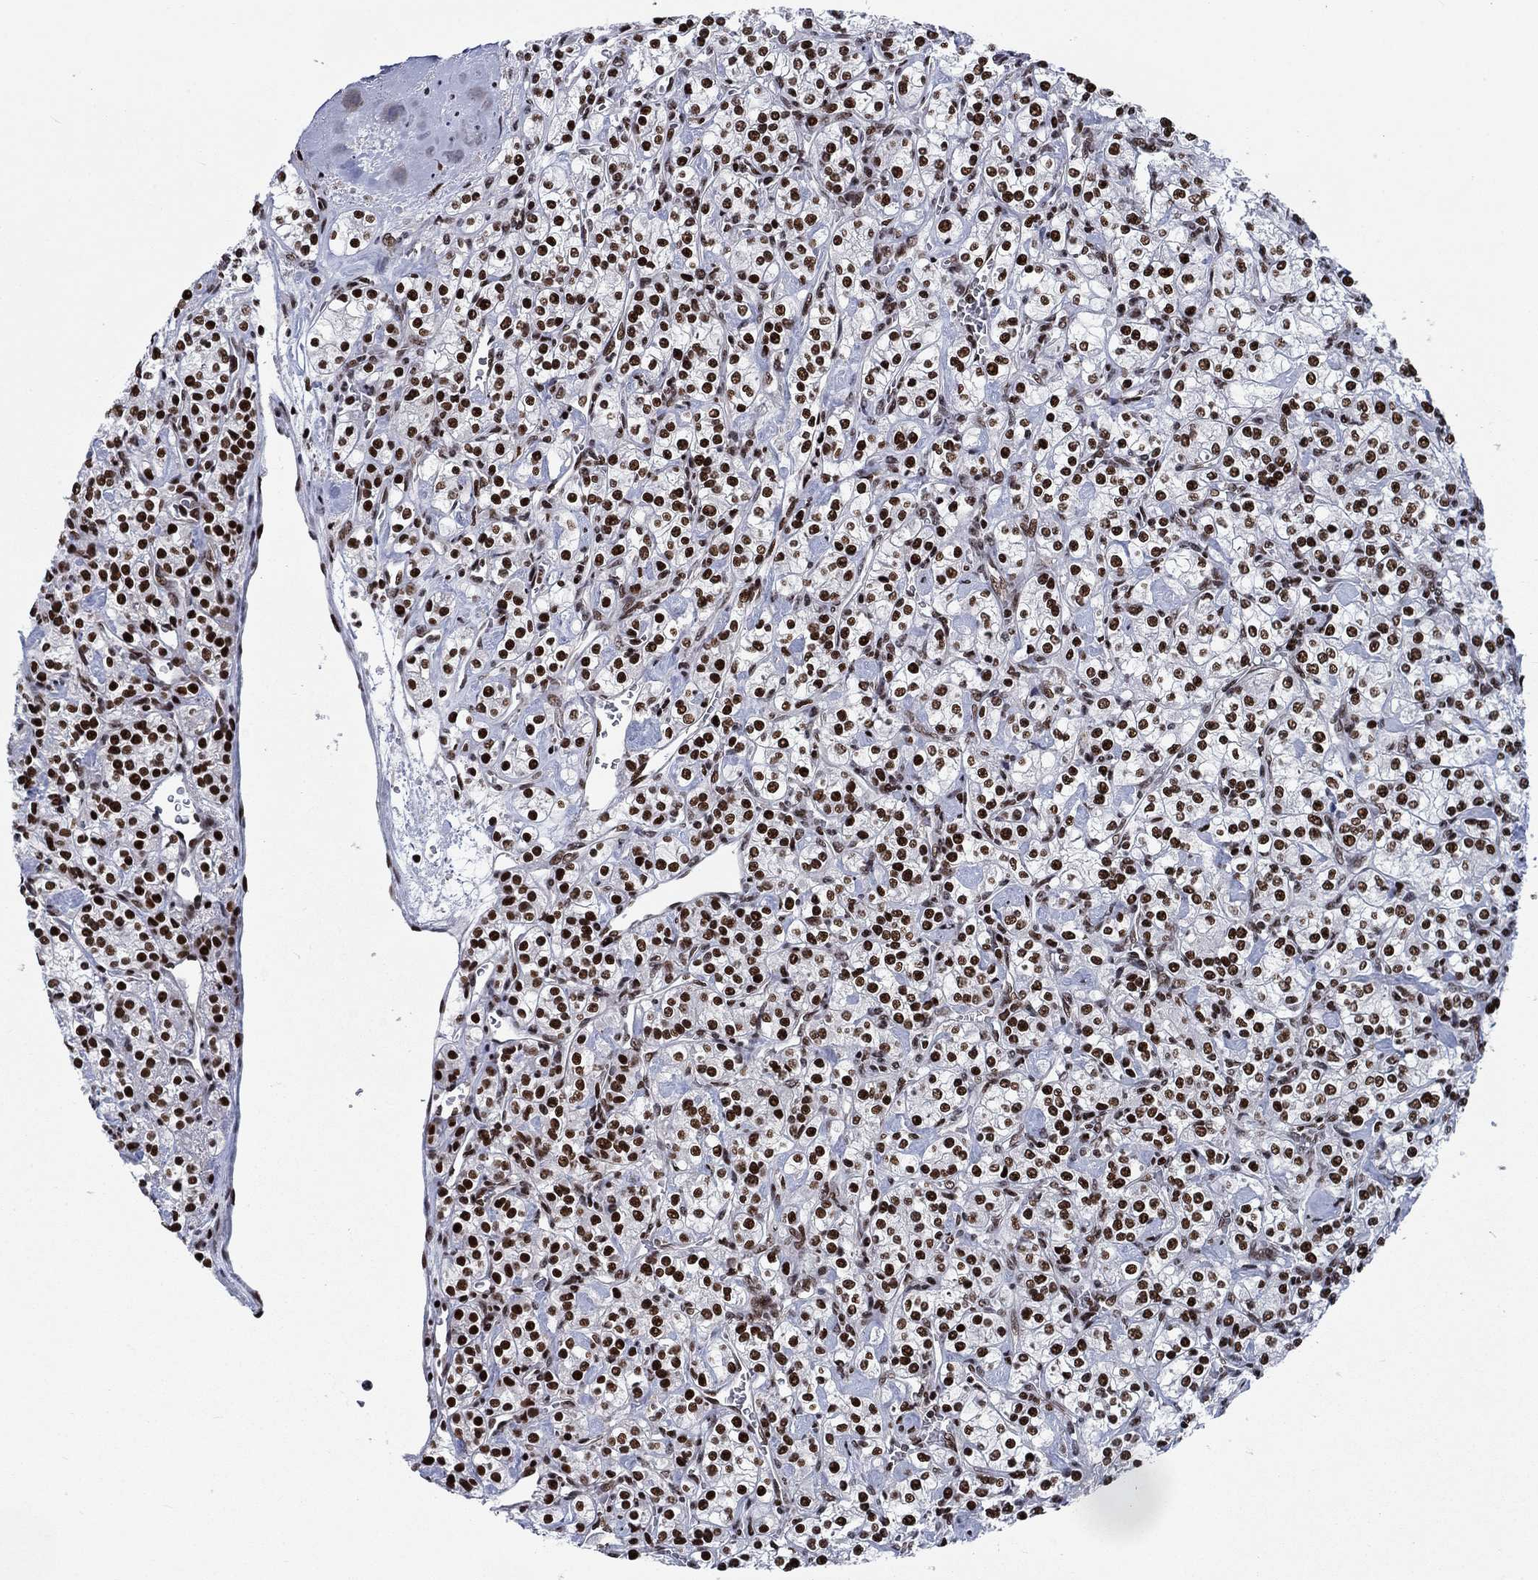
{"staining": {"intensity": "strong", "quantity": ">75%", "location": "nuclear"}, "tissue": "renal cancer", "cell_type": "Tumor cells", "image_type": "cancer", "snomed": [{"axis": "morphology", "description": "Adenocarcinoma, NOS"}, {"axis": "topography", "description": "Kidney"}], "caption": "Adenocarcinoma (renal) was stained to show a protein in brown. There is high levels of strong nuclear expression in approximately >75% of tumor cells. (brown staining indicates protein expression, while blue staining denotes nuclei).", "gene": "RPRD1B", "patient": {"sex": "male", "age": 77}}